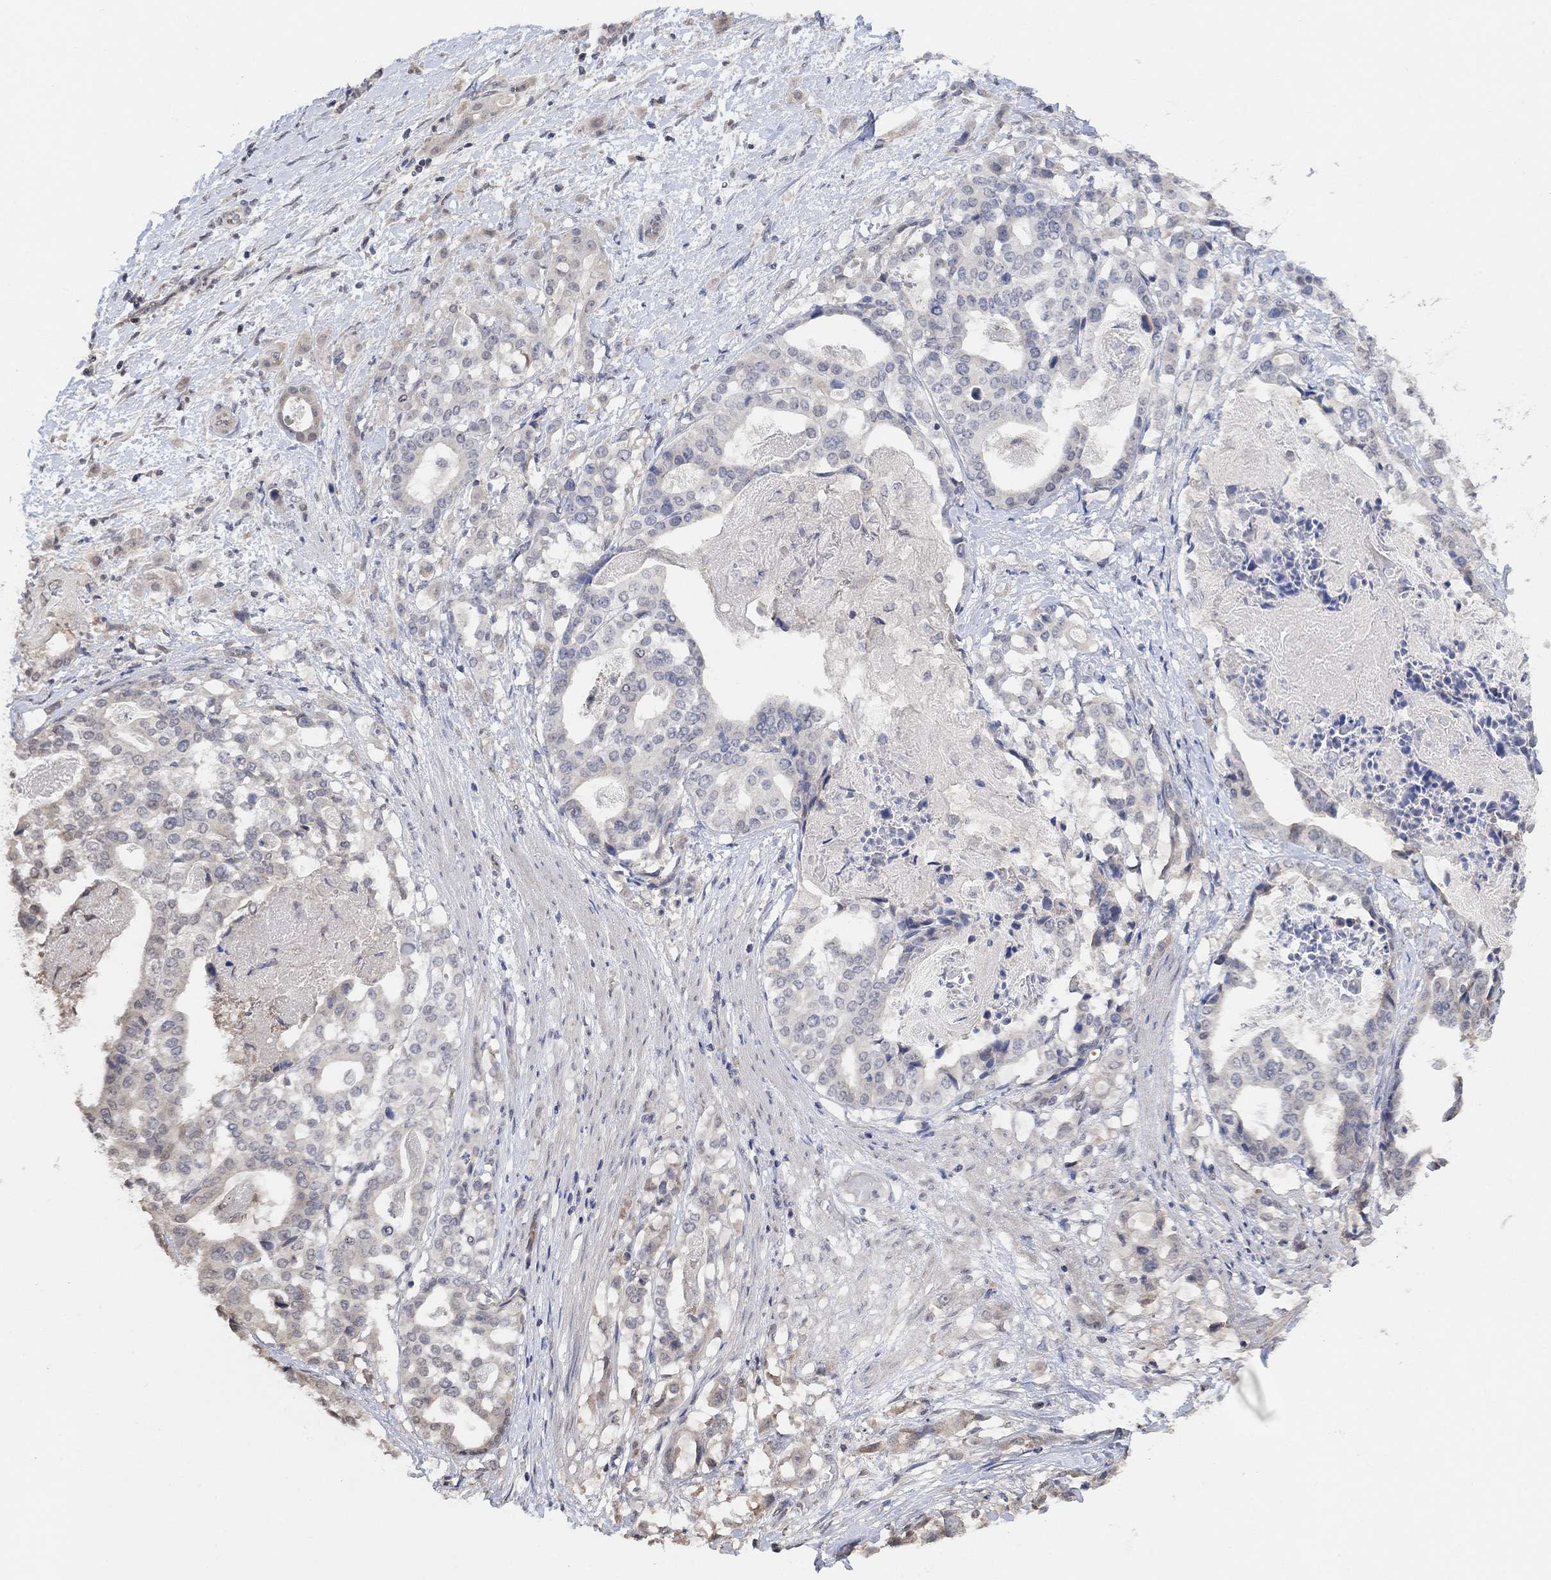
{"staining": {"intensity": "negative", "quantity": "none", "location": "none"}, "tissue": "stomach cancer", "cell_type": "Tumor cells", "image_type": "cancer", "snomed": [{"axis": "morphology", "description": "Adenocarcinoma, NOS"}, {"axis": "topography", "description": "Stomach"}], "caption": "Stomach cancer stained for a protein using IHC exhibits no expression tumor cells.", "gene": "UNC5B", "patient": {"sex": "male", "age": 48}}